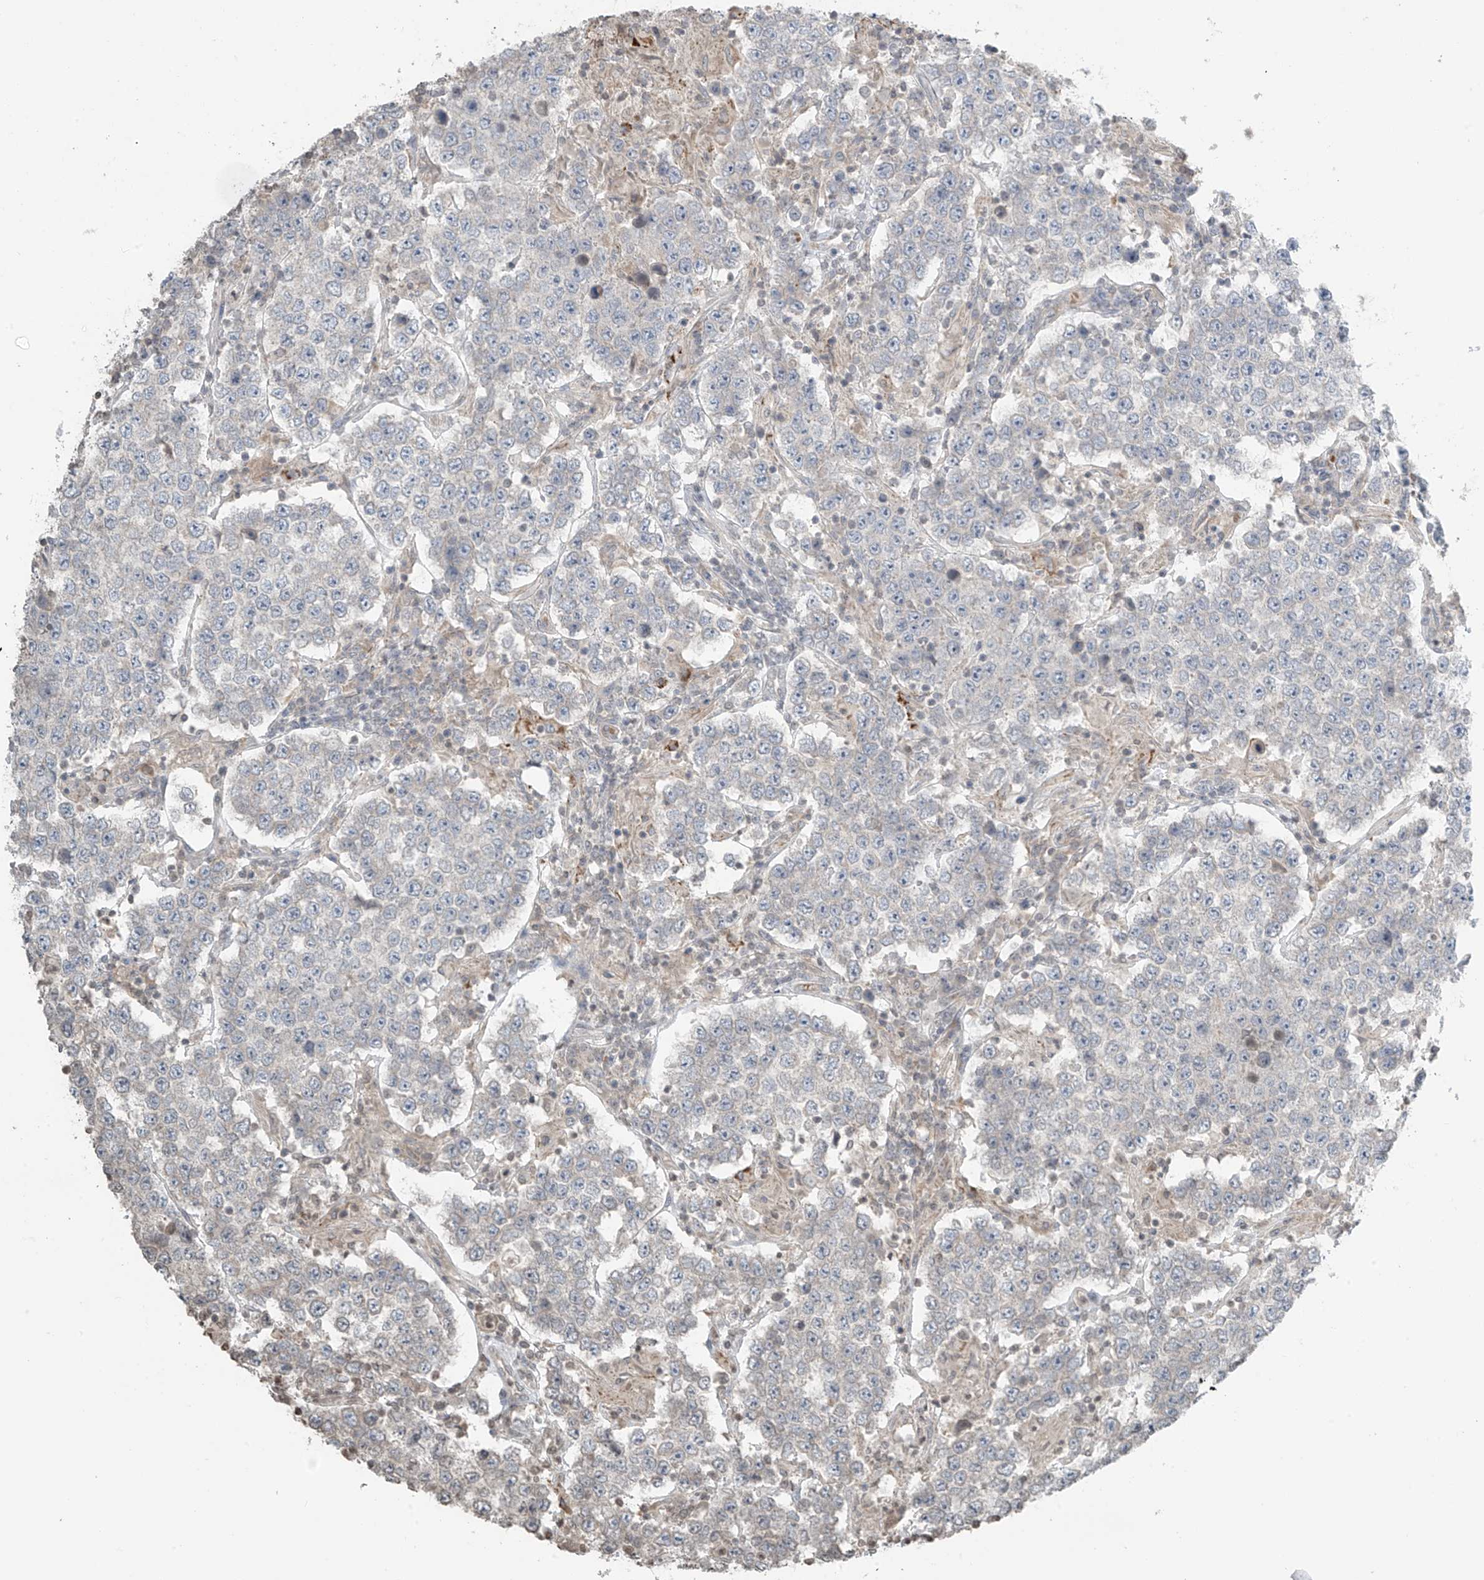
{"staining": {"intensity": "negative", "quantity": "none", "location": "none"}, "tissue": "testis cancer", "cell_type": "Tumor cells", "image_type": "cancer", "snomed": [{"axis": "morphology", "description": "Normal tissue, NOS"}, {"axis": "morphology", "description": "Urothelial carcinoma, High grade"}, {"axis": "morphology", "description": "Seminoma, NOS"}, {"axis": "morphology", "description": "Carcinoma, Embryonal, NOS"}, {"axis": "topography", "description": "Urinary bladder"}, {"axis": "topography", "description": "Testis"}], "caption": "Immunohistochemistry (IHC) photomicrograph of human testis high-grade urothelial carcinoma stained for a protein (brown), which demonstrates no positivity in tumor cells.", "gene": "HOXA11", "patient": {"sex": "male", "age": 41}}